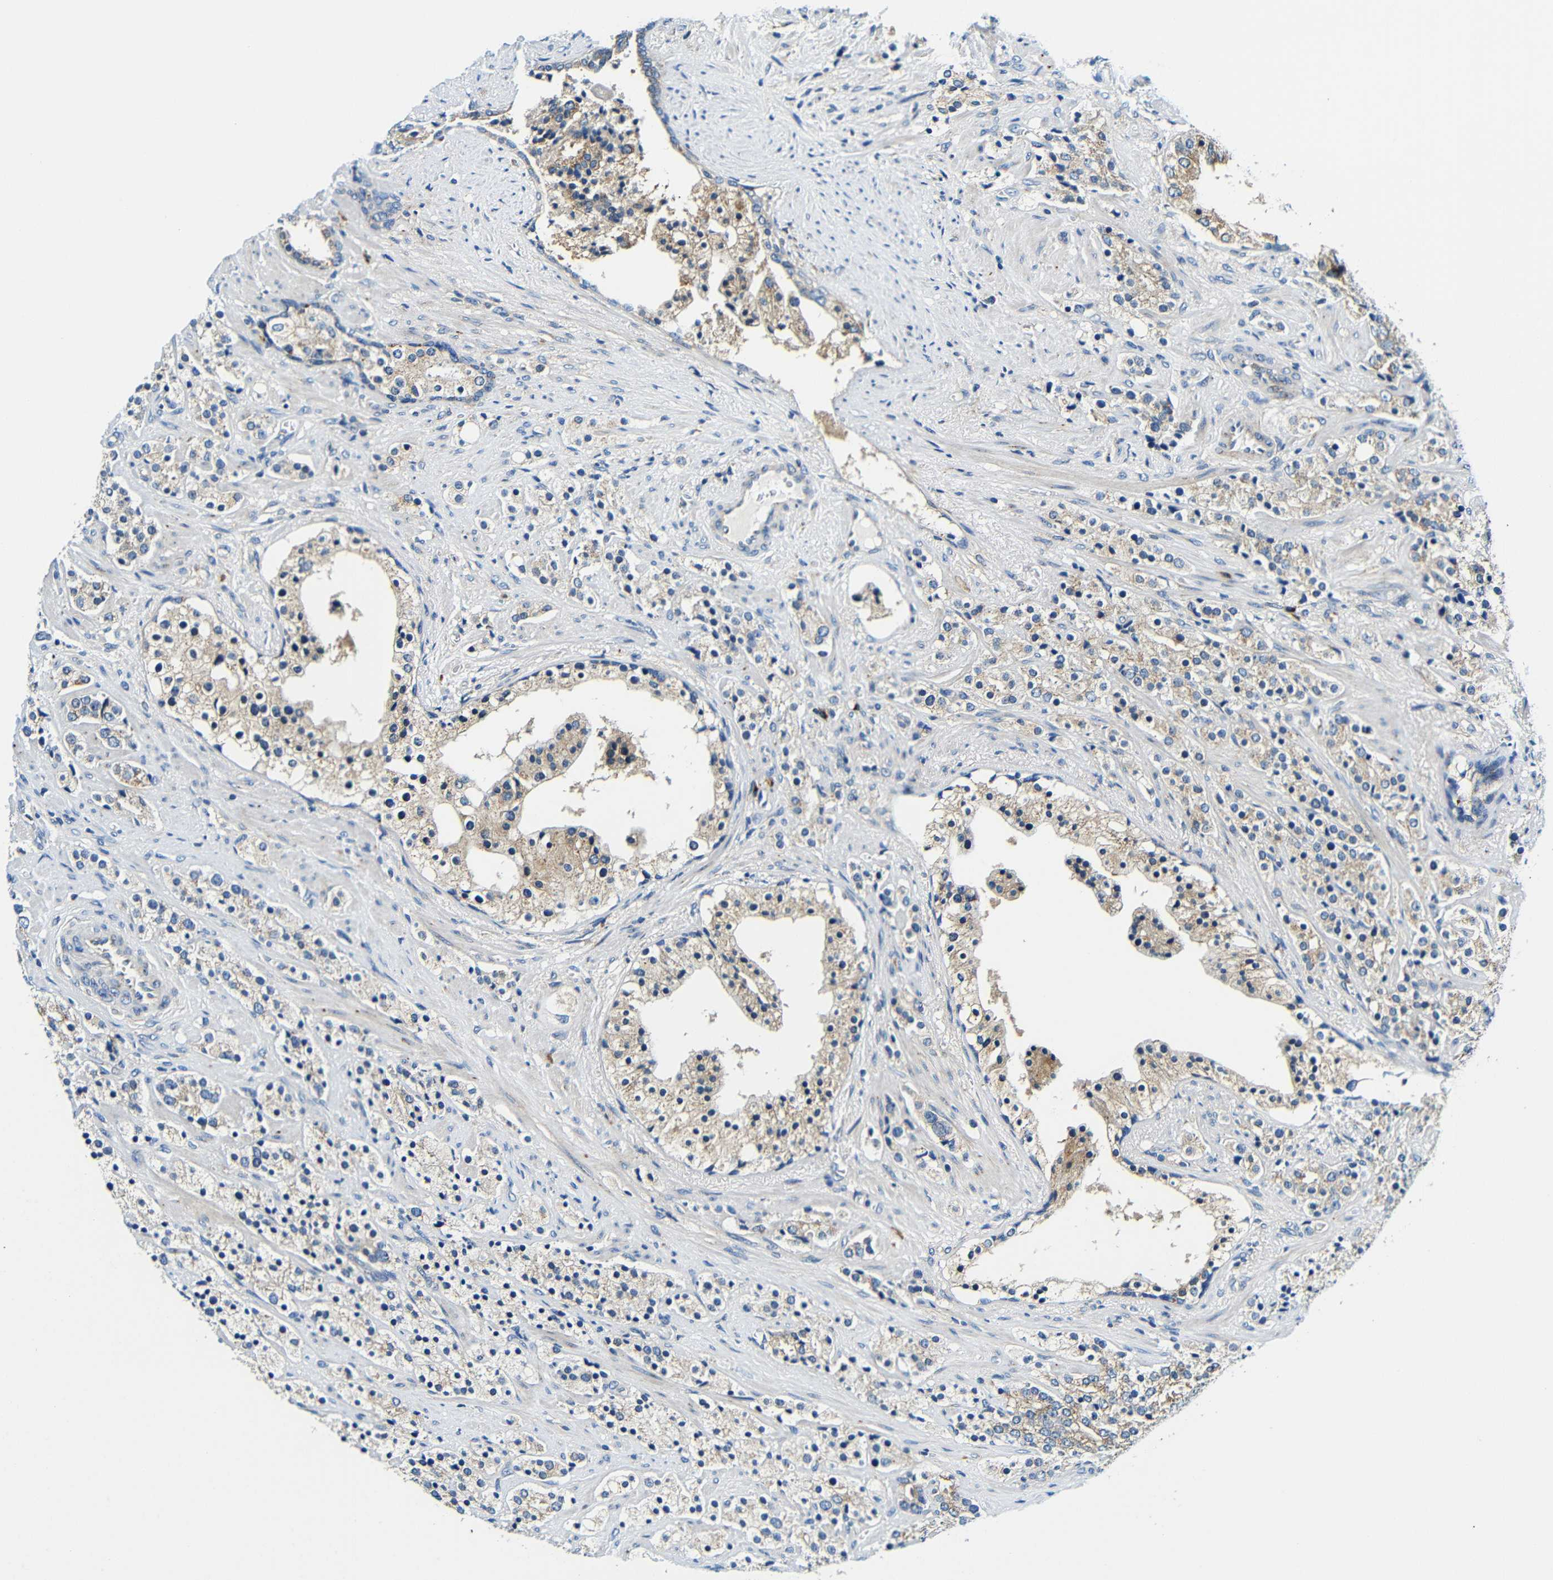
{"staining": {"intensity": "weak", "quantity": ">75%", "location": "cytoplasmic/membranous"}, "tissue": "prostate cancer", "cell_type": "Tumor cells", "image_type": "cancer", "snomed": [{"axis": "morphology", "description": "Adenocarcinoma, High grade"}, {"axis": "topography", "description": "Prostate"}], "caption": "A photomicrograph of human prostate cancer (adenocarcinoma (high-grade)) stained for a protein shows weak cytoplasmic/membranous brown staining in tumor cells.", "gene": "USO1", "patient": {"sex": "male", "age": 71}}